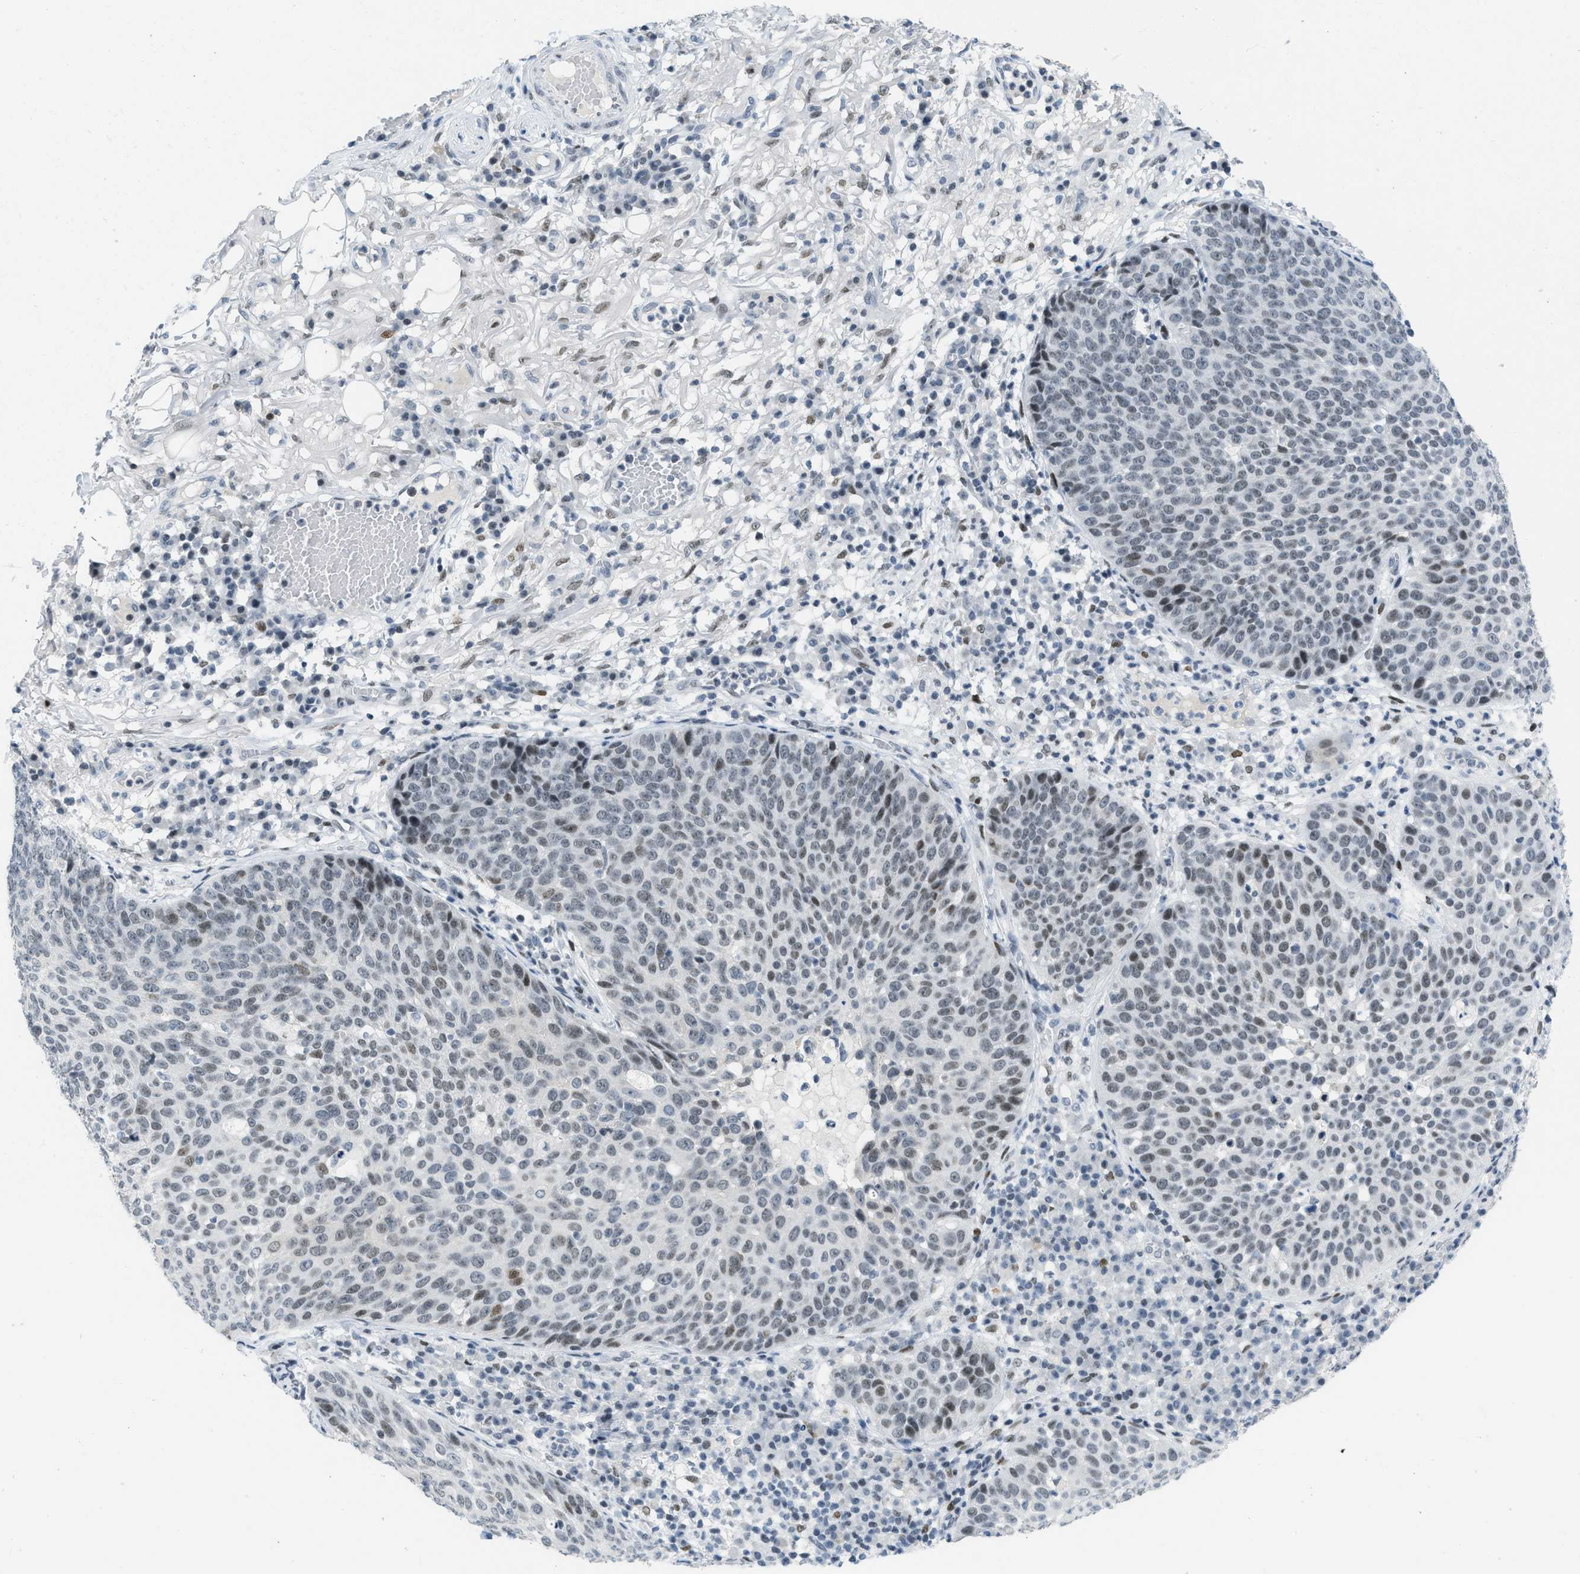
{"staining": {"intensity": "moderate", "quantity": "<25%", "location": "nuclear"}, "tissue": "skin cancer", "cell_type": "Tumor cells", "image_type": "cancer", "snomed": [{"axis": "morphology", "description": "Squamous cell carcinoma in situ, NOS"}, {"axis": "morphology", "description": "Squamous cell carcinoma, NOS"}, {"axis": "topography", "description": "Skin"}], "caption": "Tumor cells reveal low levels of moderate nuclear staining in about <25% of cells in skin squamous cell carcinoma.", "gene": "PBX1", "patient": {"sex": "male", "age": 93}}